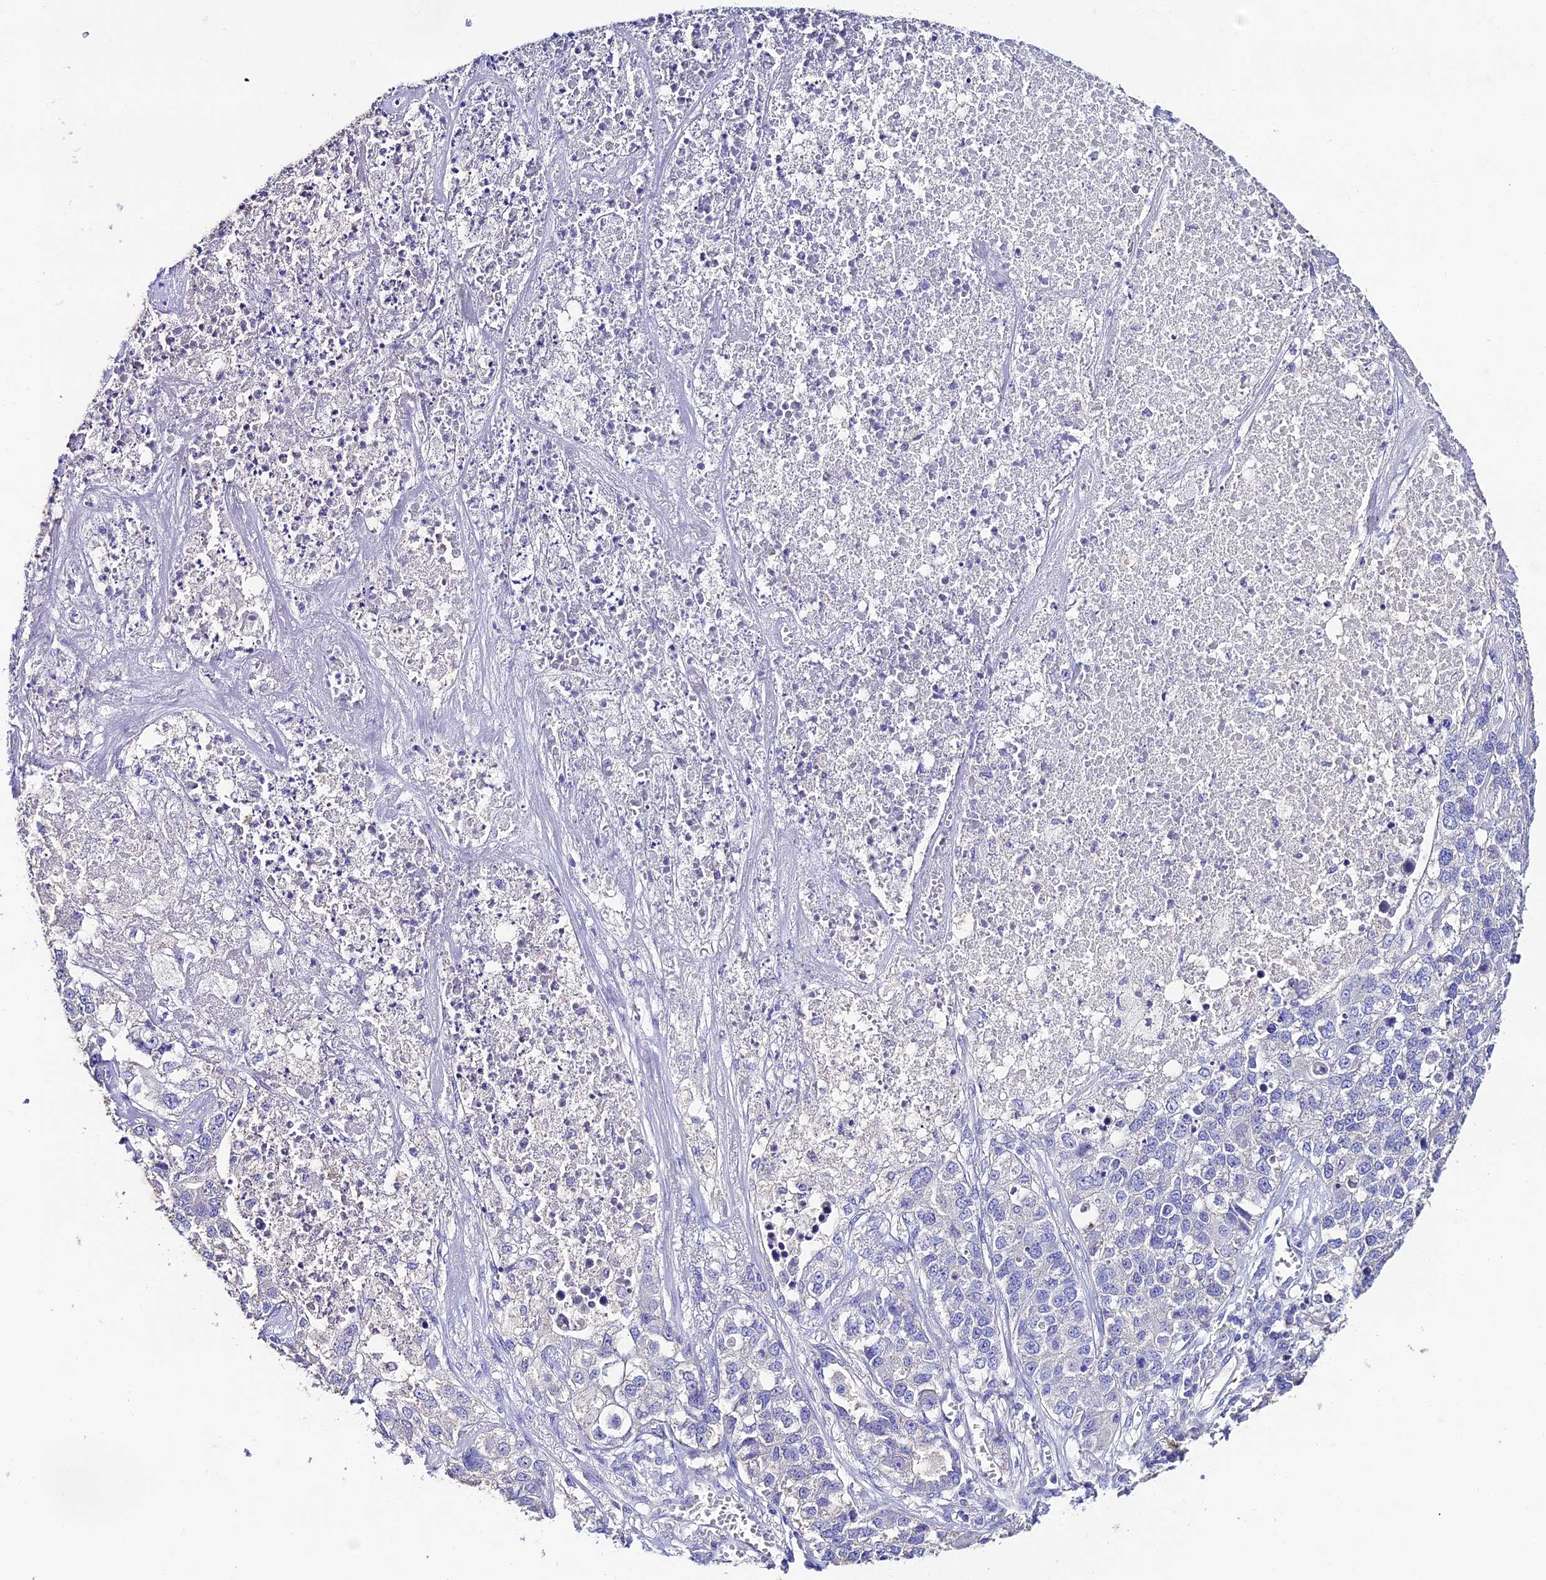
{"staining": {"intensity": "negative", "quantity": "none", "location": "none"}, "tissue": "lung cancer", "cell_type": "Tumor cells", "image_type": "cancer", "snomed": [{"axis": "morphology", "description": "Adenocarcinoma, NOS"}, {"axis": "topography", "description": "Lung"}], "caption": "A photomicrograph of lung cancer (adenocarcinoma) stained for a protein demonstrates no brown staining in tumor cells. The staining was performed using DAB to visualize the protein expression in brown, while the nuclei were stained in blue with hematoxylin (Magnification: 20x).", "gene": "NLRP6", "patient": {"sex": "male", "age": 49}}